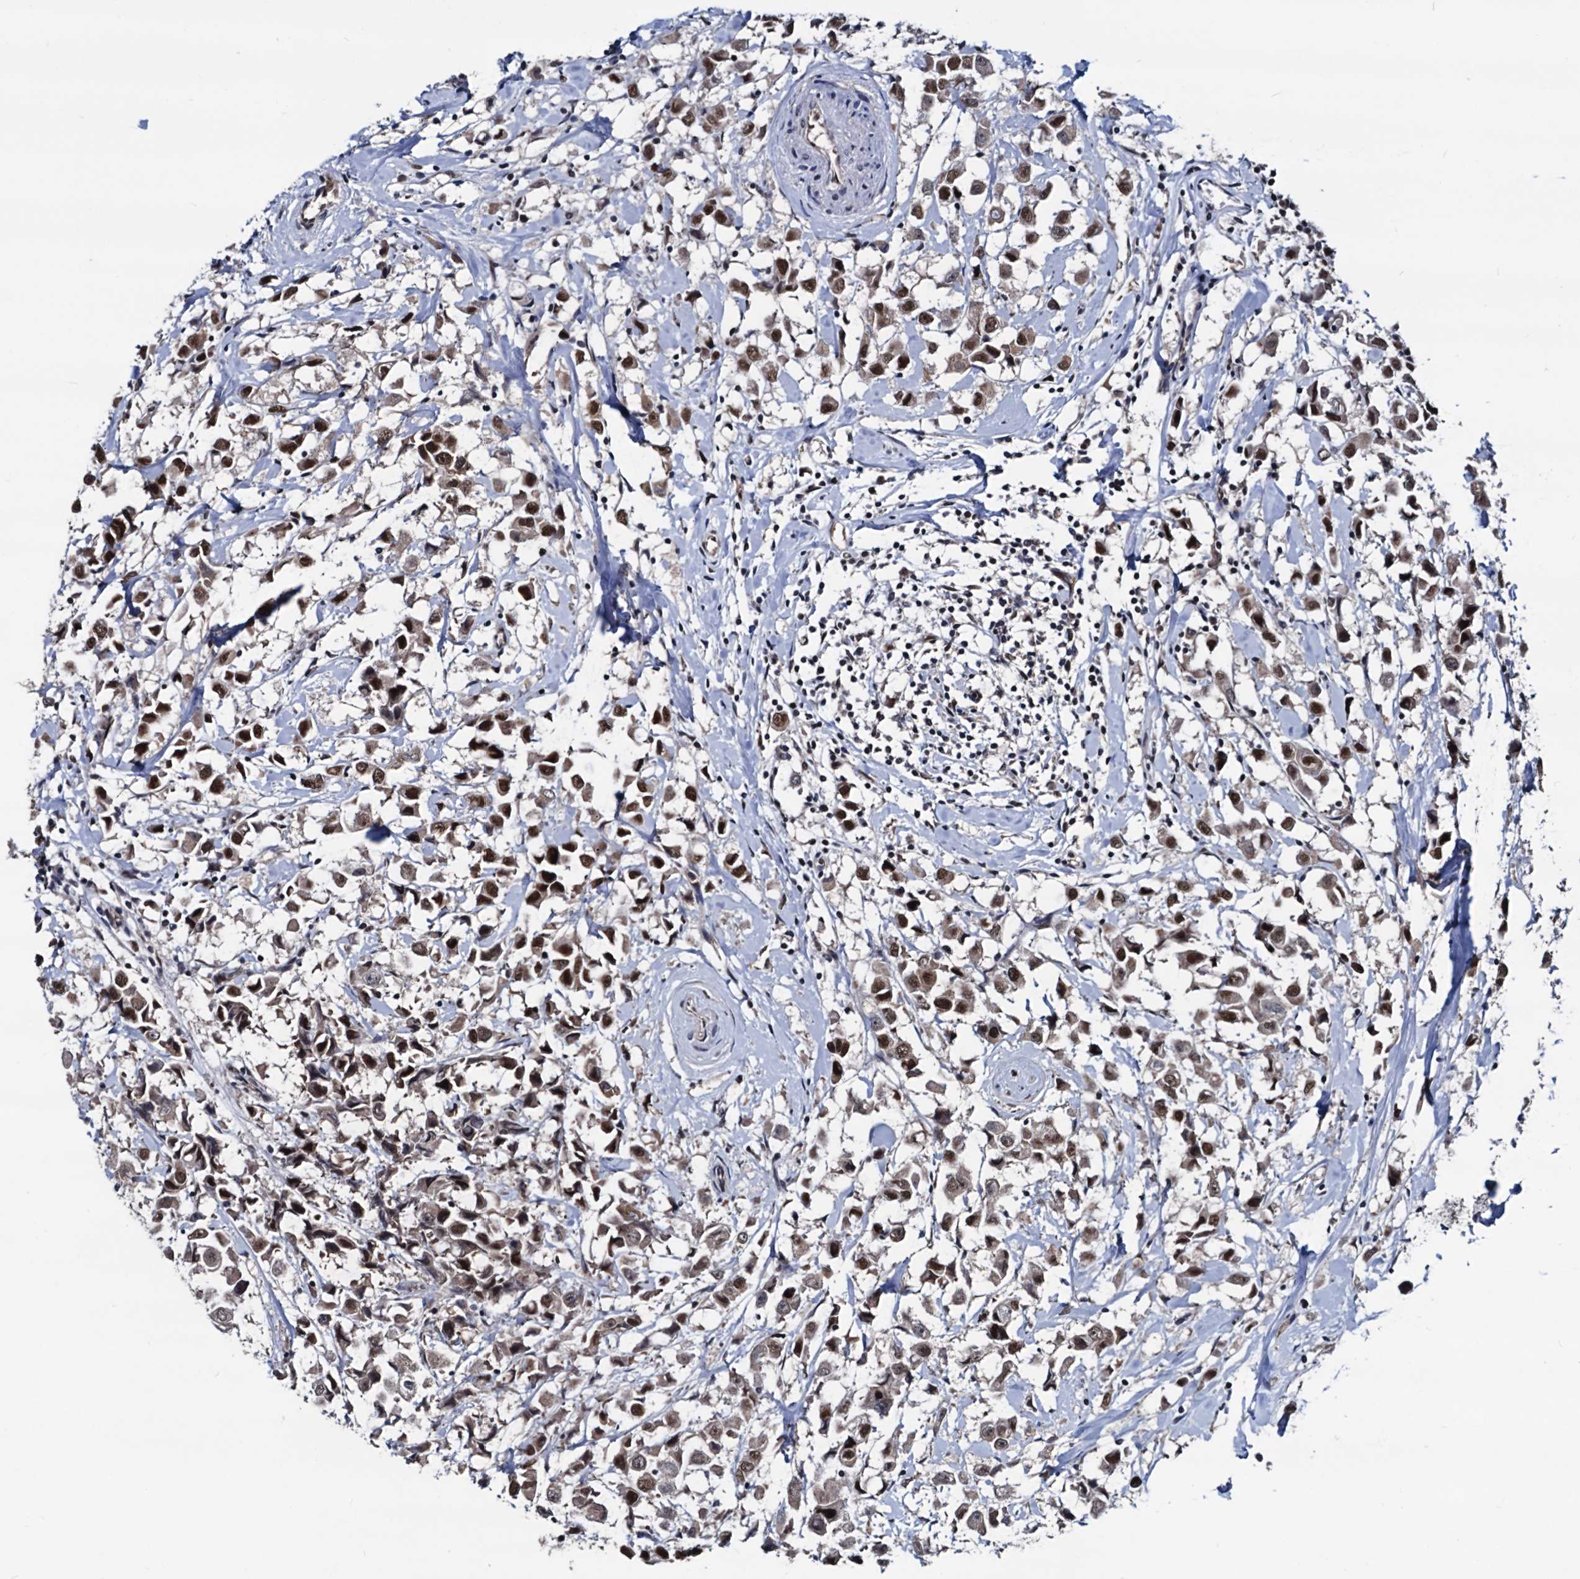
{"staining": {"intensity": "strong", "quantity": ">75%", "location": "nuclear"}, "tissue": "breast cancer", "cell_type": "Tumor cells", "image_type": "cancer", "snomed": [{"axis": "morphology", "description": "Duct carcinoma"}, {"axis": "topography", "description": "Breast"}], "caption": "Breast cancer (intraductal carcinoma) was stained to show a protein in brown. There is high levels of strong nuclear expression in approximately >75% of tumor cells. Using DAB (brown) and hematoxylin (blue) stains, captured at high magnification using brightfield microscopy.", "gene": "GALNT11", "patient": {"sex": "female", "age": 61}}